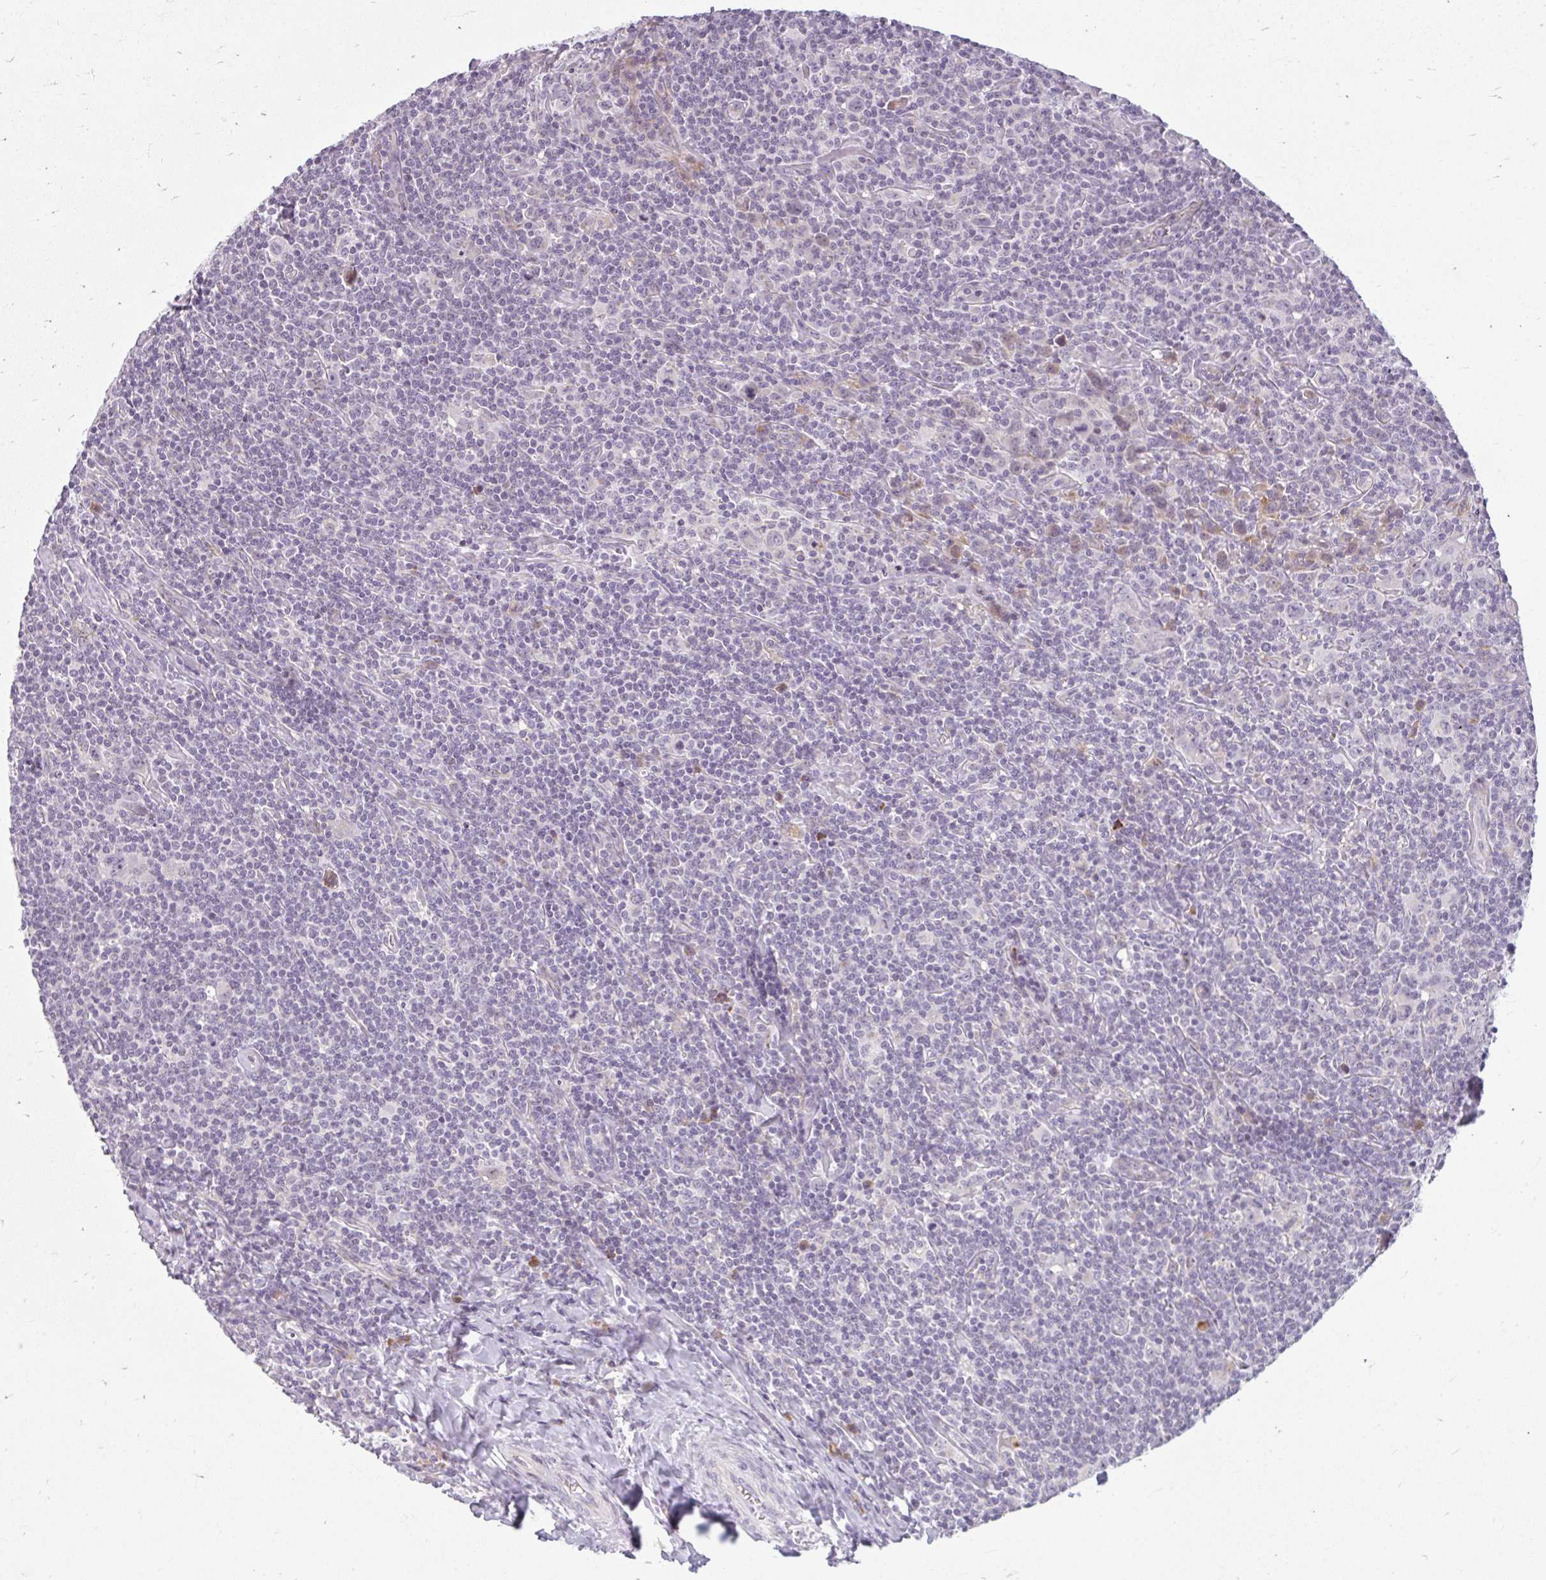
{"staining": {"intensity": "negative", "quantity": "none", "location": "none"}, "tissue": "lymphoma", "cell_type": "Tumor cells", "image_type": "cancer", "snomed": [{"axis": "morphology", "description": "Hodgkin's disease, NOS"}, {"axis": "topography", "description": "Lymph node"}], "caption": "There is no significant expression in tumor cells of lymphoma.", "gene": "ZFYVE26", "patient": {"sex": "female", "age": 18}}